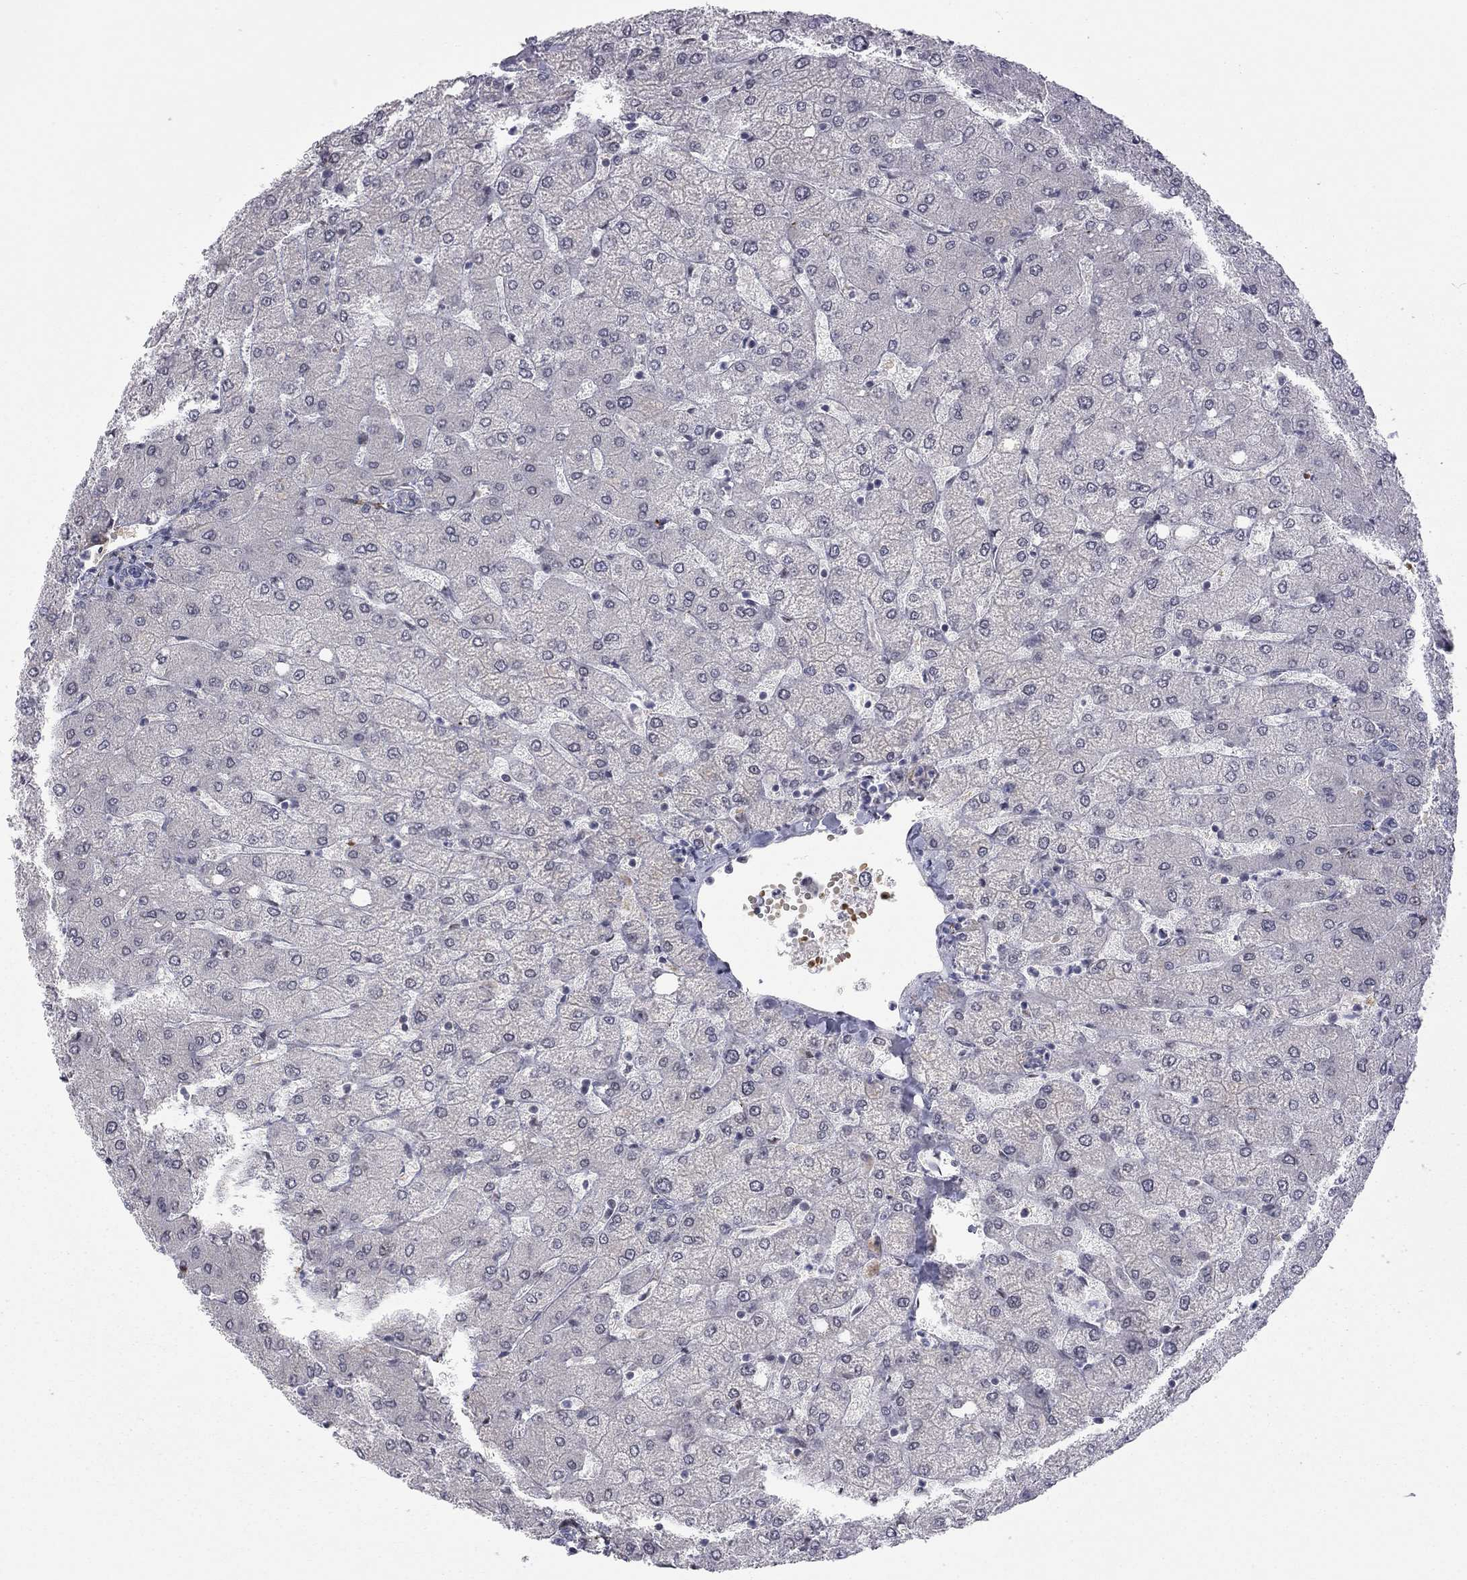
{"staining": {"intensity": "negative", "quantity": "none", "location": "none"}, "tissue": "liver", "cell_type": "Cholangiocytes", "image_type": "normal", "snomed": [{"axis": "morphology", "description": "Normal tissue, NOS"}, {"axis": "topography", "description": "Liver"}], "caption": "Immunohistochemical staining of benign liver shows no significant expression in cholangiocytes. The staining was performed using DAB (3,3'-diaminobenzidine) to visualize the protein expression in brown, while the nuclei were stained in blue with hematoxylin (Magnification: 20x).", "gene": "MC3R", "patient": {"sex": "female", "age": 54}}